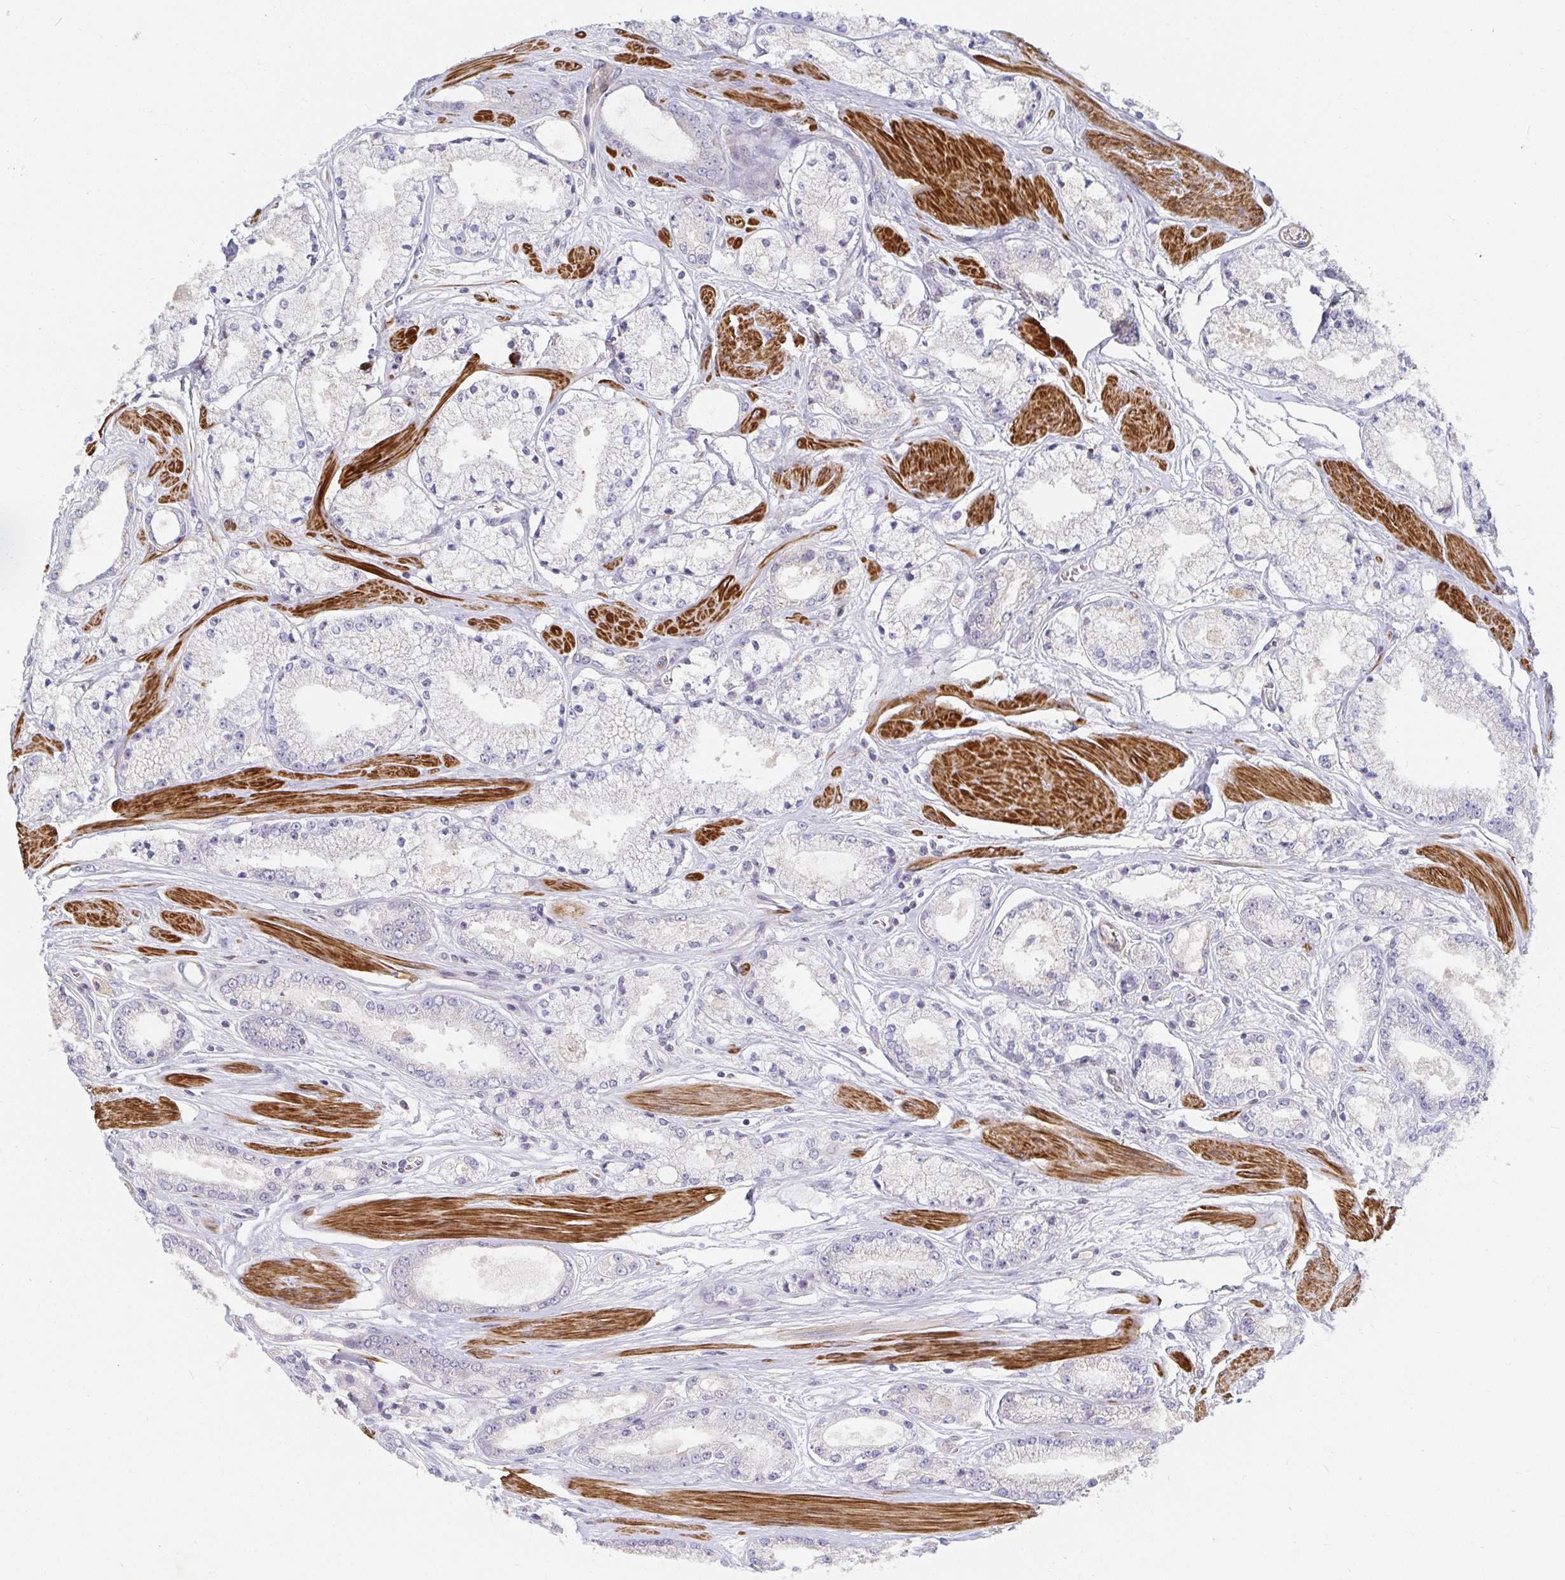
{"staining": {"intensity": "negative", "quantity": "none", "location": "none"}, "tissue": "prostate cancer", "cell_type": "Tumor cells", "image_type": "cancer", "snomed": [{"axis": "morphology", "description": "Adenocarcinoma, High grade"}, {"axis": "topography", "description": "Prostate"}], "caption": "Immunohistochemistry of human prostate cancer reveals no expression in tumor cells. (Immunohistochemistry, brightfield microscopy, high magnification).", "gene": "SSH2", "patient": {"sex": "male", "age": 63}}